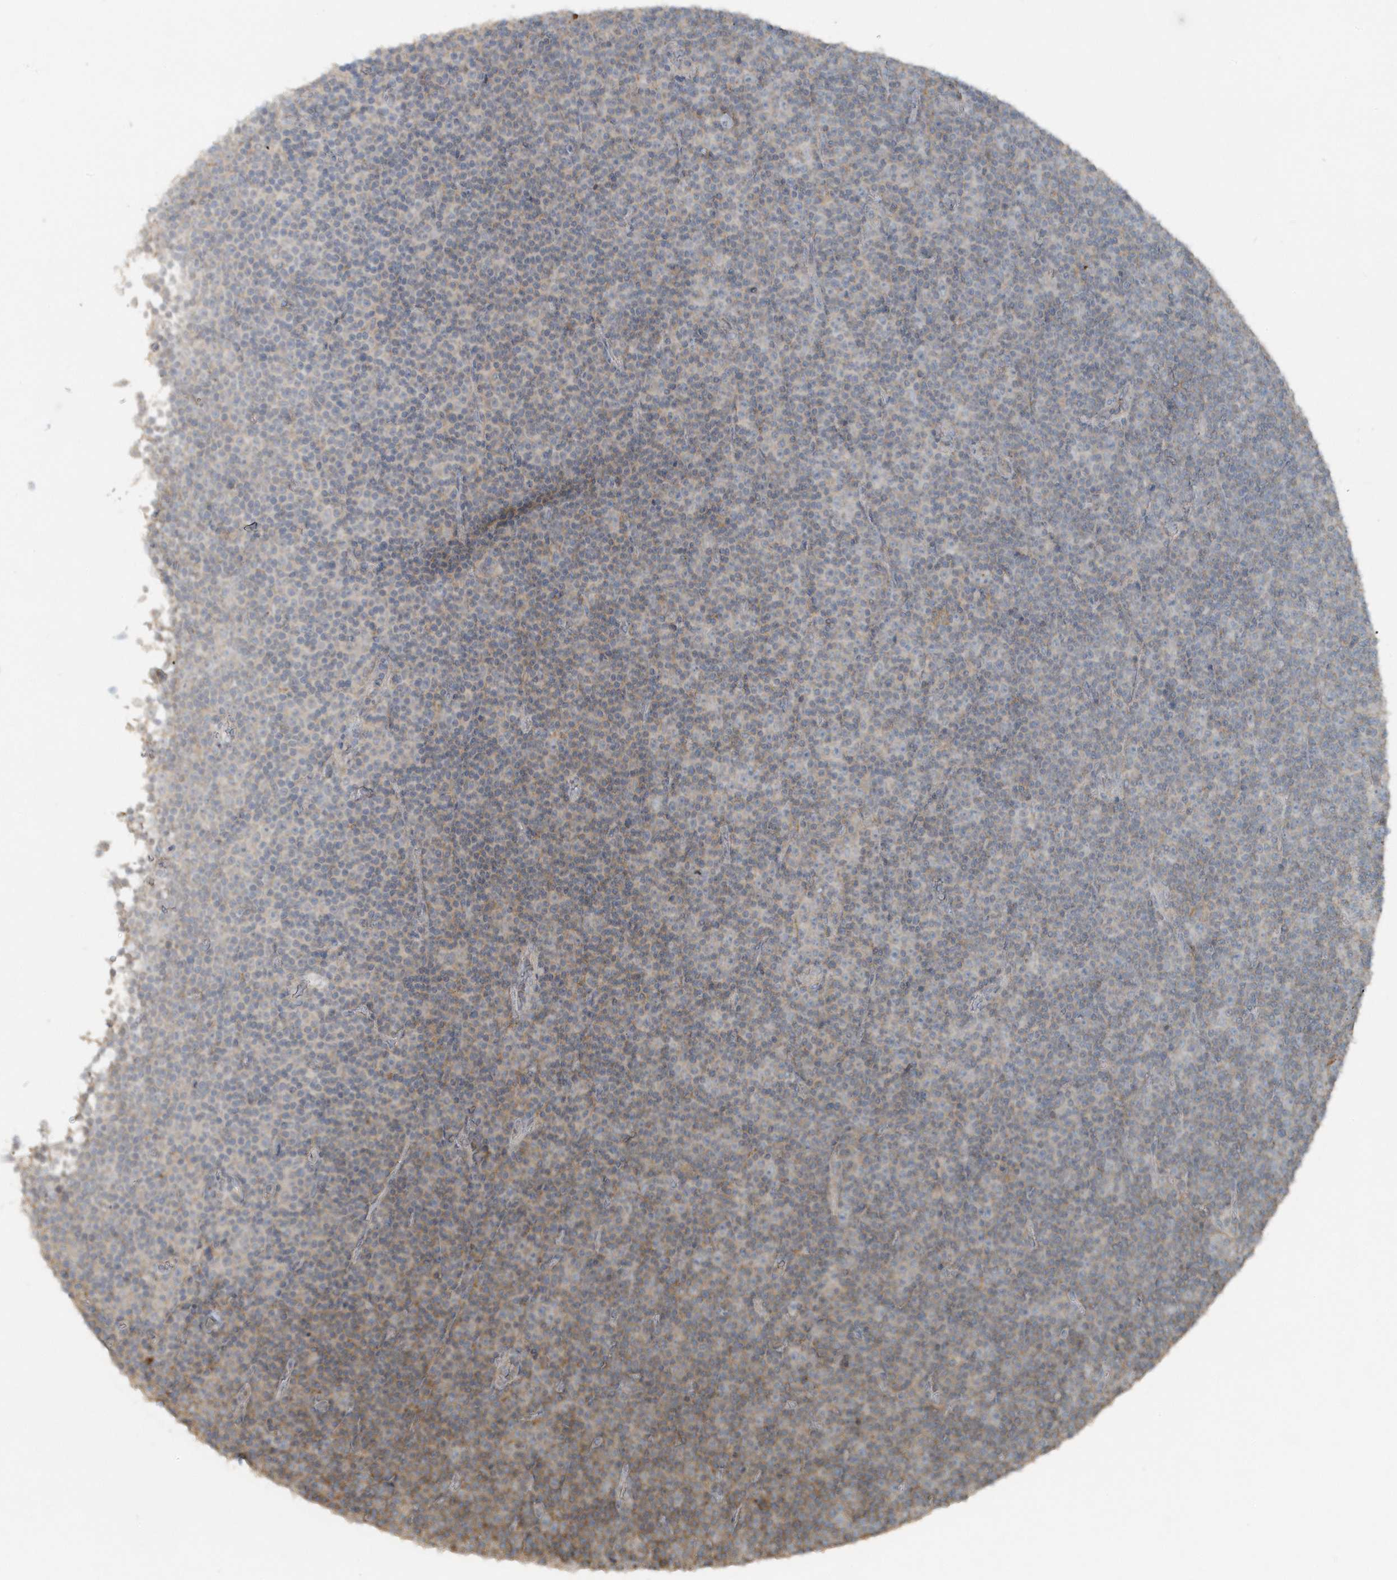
{"staining": {"intensity": "negative", "quantity": "none", "location": "none"}, "tissue": "lymphoma", "cell_type": "Tumor cells", "image_type": "cancer", "snomed": [{"axis": "morphology", "description": "Malignant lymphoma, non-Hodgkin's type, Low grade"}, {"axis": "topography", "description": "Lymph node"}], "caption": "Immunohistochemical staining of human lymphoma demonstrates no significant expression in tumor cells.", "gene": "ACTC1", "patient": {"sex": "female", "age": 67}}